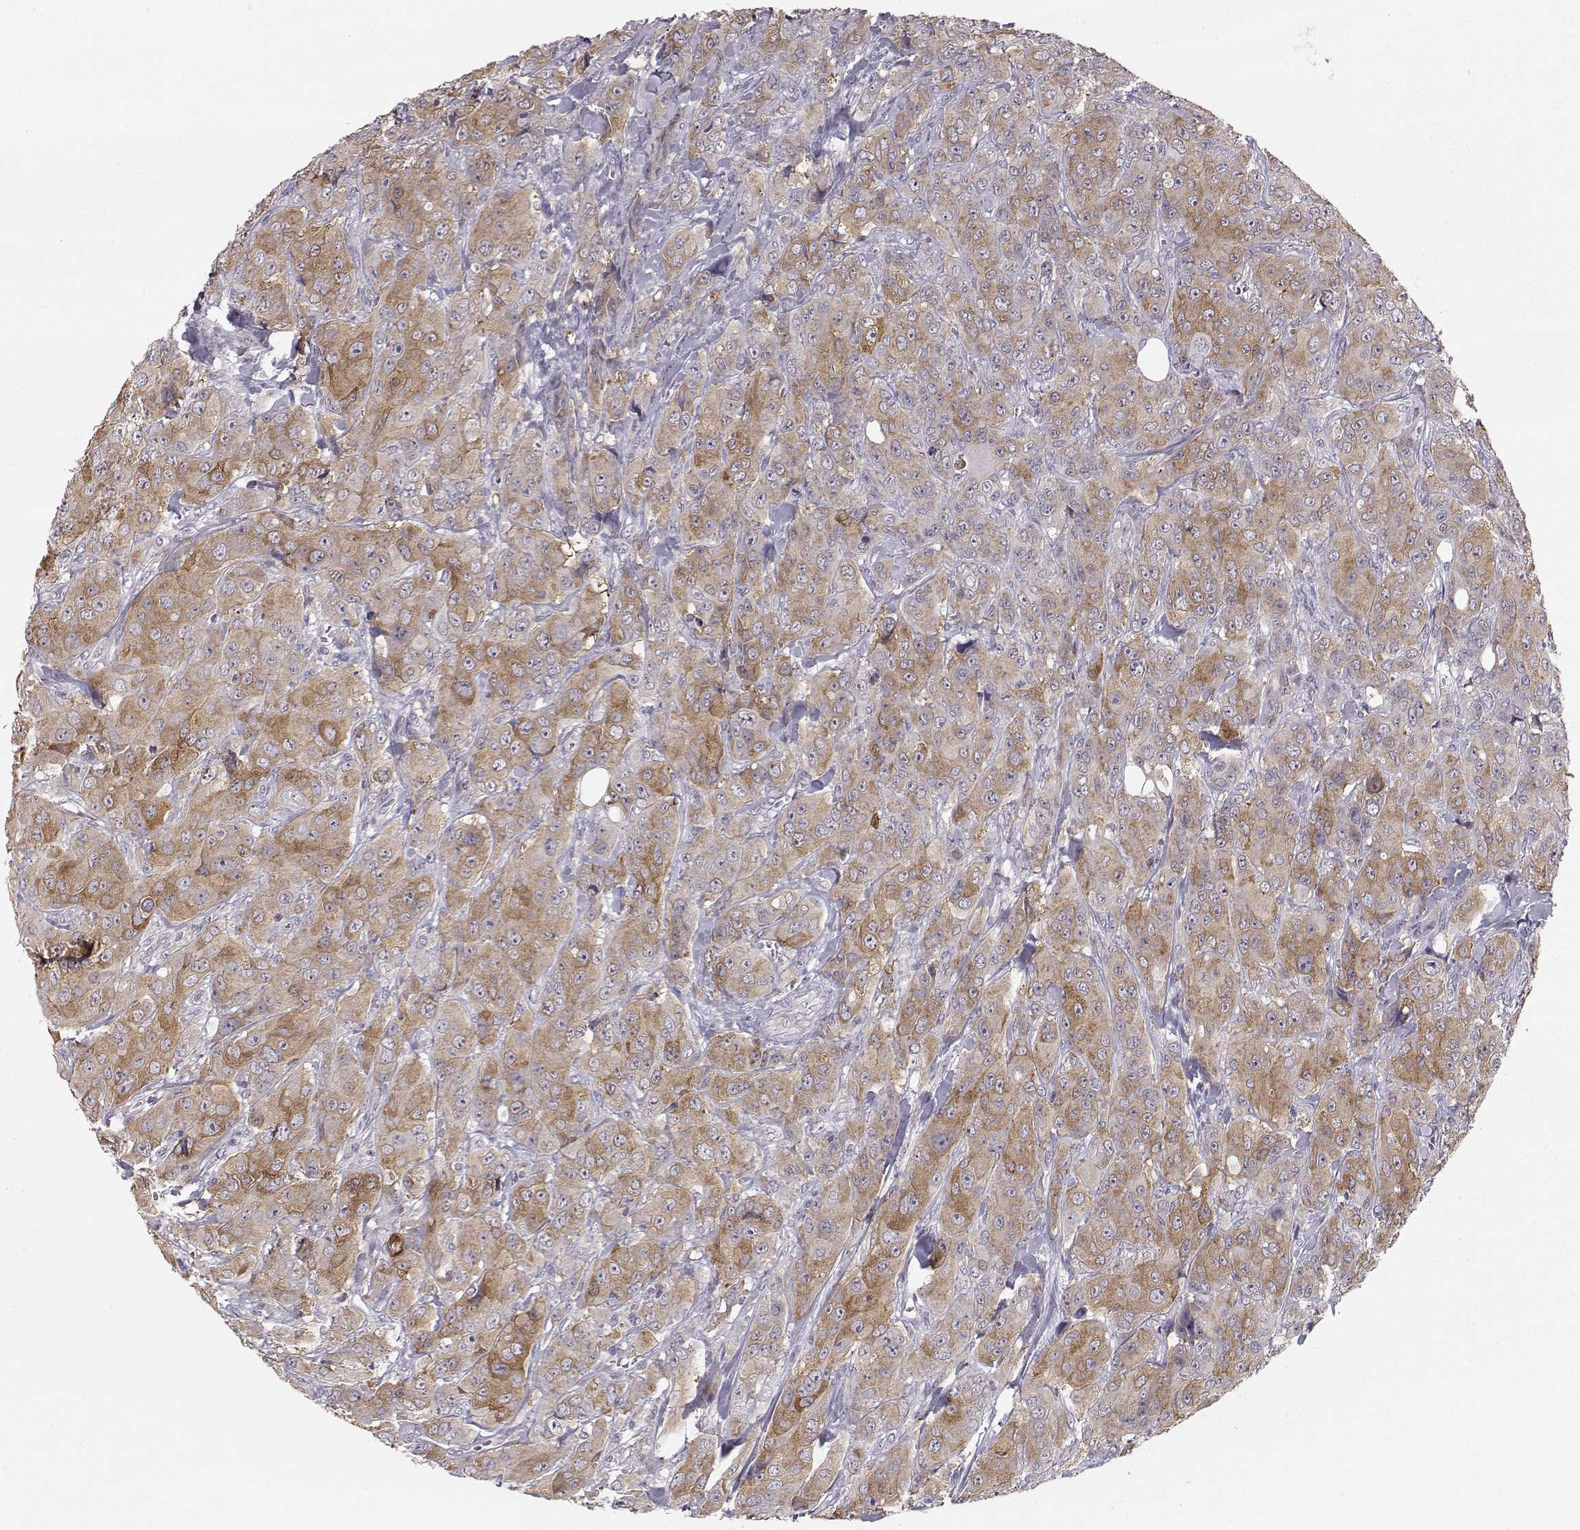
{"staining": {"intensity": "moderate", "quantity": "25%-75%", "location": "cytoplasmic/membranous"}, "tissue": "breast cancer", "cell_type": "Tumor cells", "image_type": "cancer", "snomed": [{"axis": "morphology", "description": "Duct carcinoma"}, {"axis": "topography", "description": "Breast"}], "caption": "This is a photomicrograph of IHC staining of breast cancer, which shows moderate positivity in the cytoplasmic/membranous of tumor cells.", "gene": "KIF13B", "patient": {"sex": "female", "age": 43}}